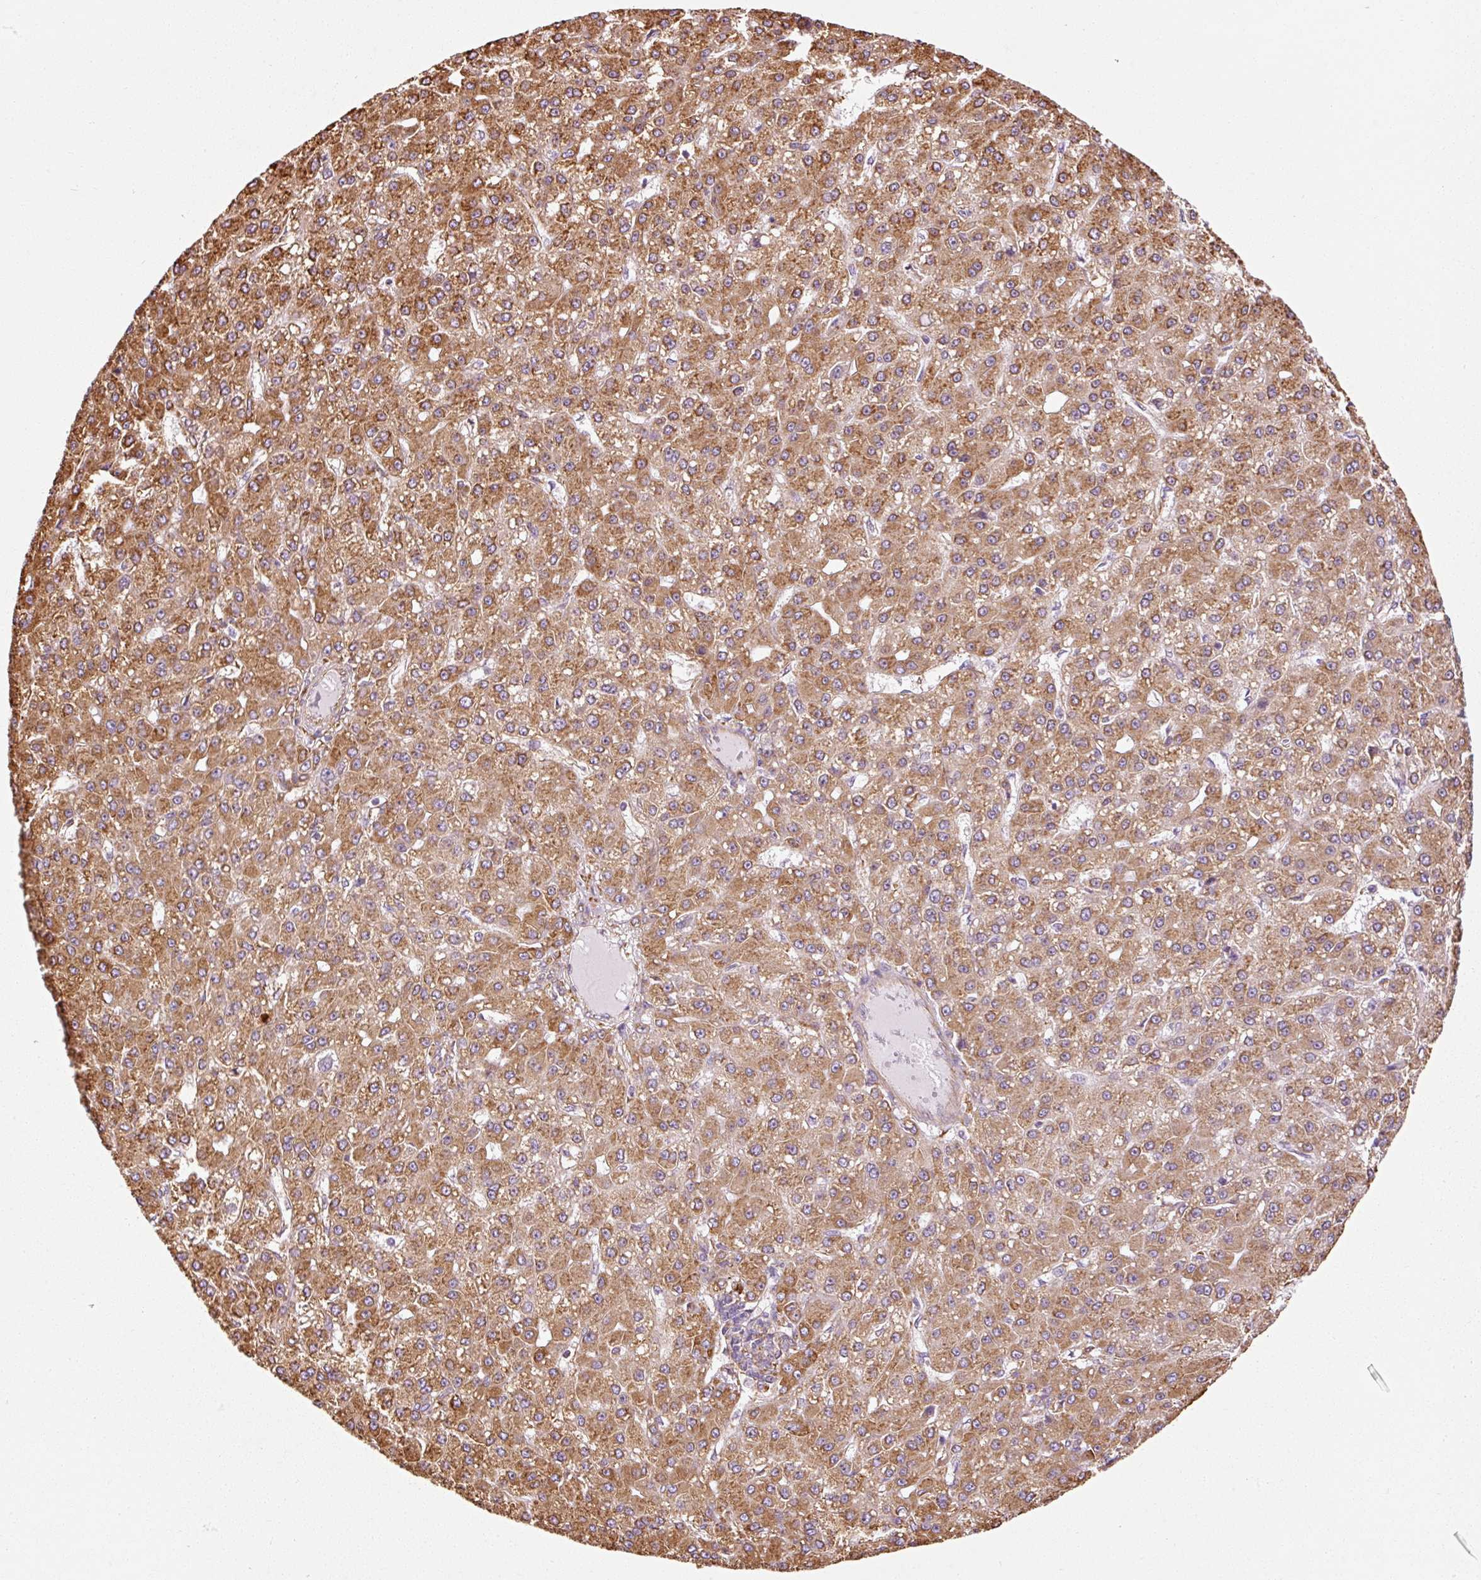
{"staining": {"intensity": "moderate", "quantity": ">75%", "location": "cytoplasmic/membranous"}, "tissue": "liver cancer", "cell_type": "Tumor cells", "image_type": "cancer", "snomed": [{"axis": "morphology", "description": "Carcinoma, Hepatocellular, NOS"}, {"axis": "topography", "description": "Liver"}], "caption": "Immunohistochemistry (IHC) histopathology image of neoplastic tissue: liver cancer stained using immunohistochemistry (IHC) reveals medium levels of moderate protein expression localized specifically in the cytoplasmic/membranous of tumor cells, appearing as a cytoplasmic/membranous brown color.", "gene": "KLC1", "patient": {"sex": "male", "age": 67}}